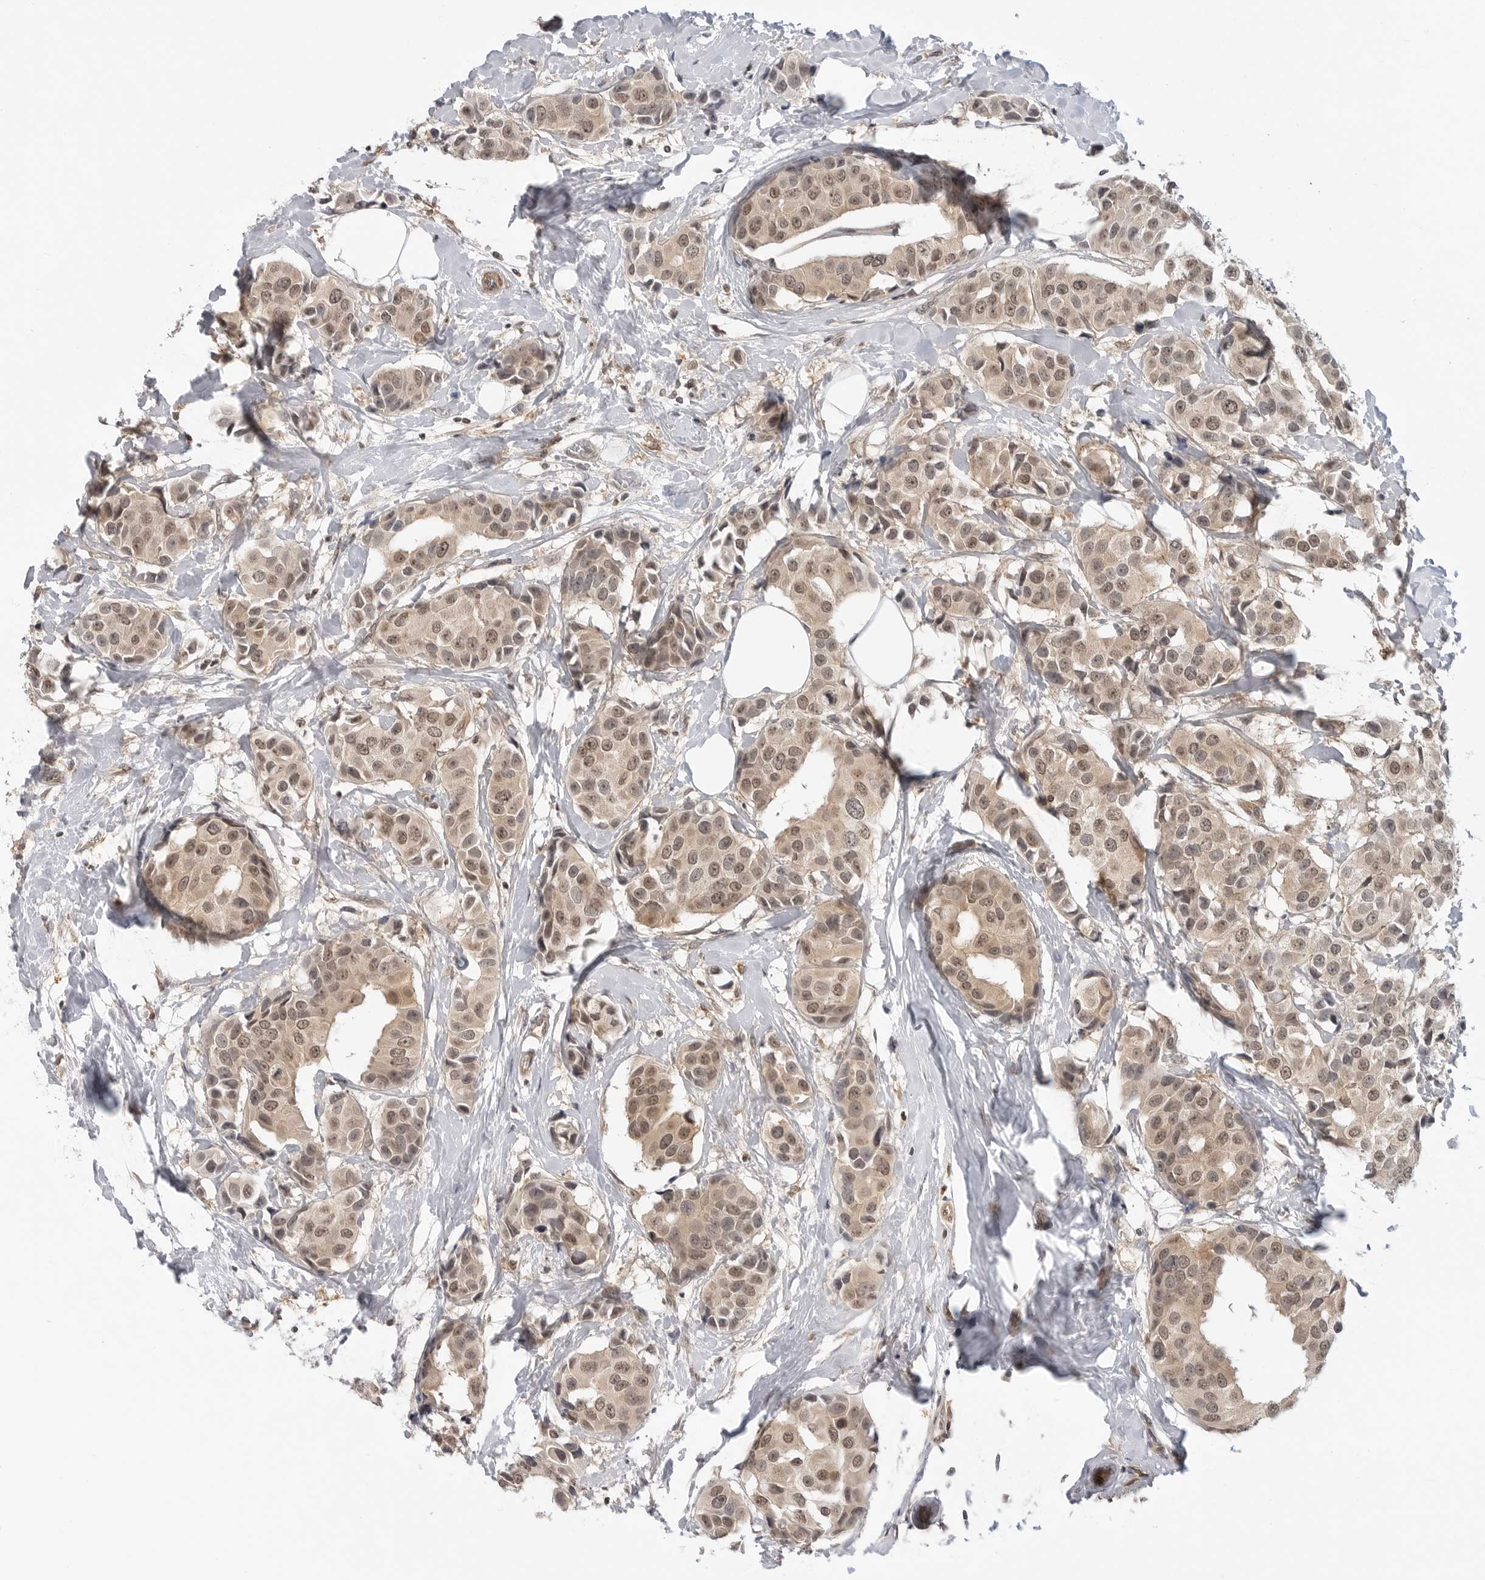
{"staining": {"intensity": "weak", "quantity": ">75%", "location": "cytoplasmic/membranous,nuclear"}, "tissue": "breast cancer", "cell_type": "Tumor cells", "image_type": "cancer", "snomed": [{"axis": "morphology", "description": "Normal tissue, NOS"}, {"axis": "morphology", "description": "Duct carcinoma"}, {"axis": "topography", "description": "Breast"}], "caption": "Human breast cancer stained for a protein (brown) reveals weak cytoplasmic/membranous and nuclear positive expression in approximately >75% of tumor cells.", "gene": "MAP2K5", "patient": {"sex": "female", "age": 39}}